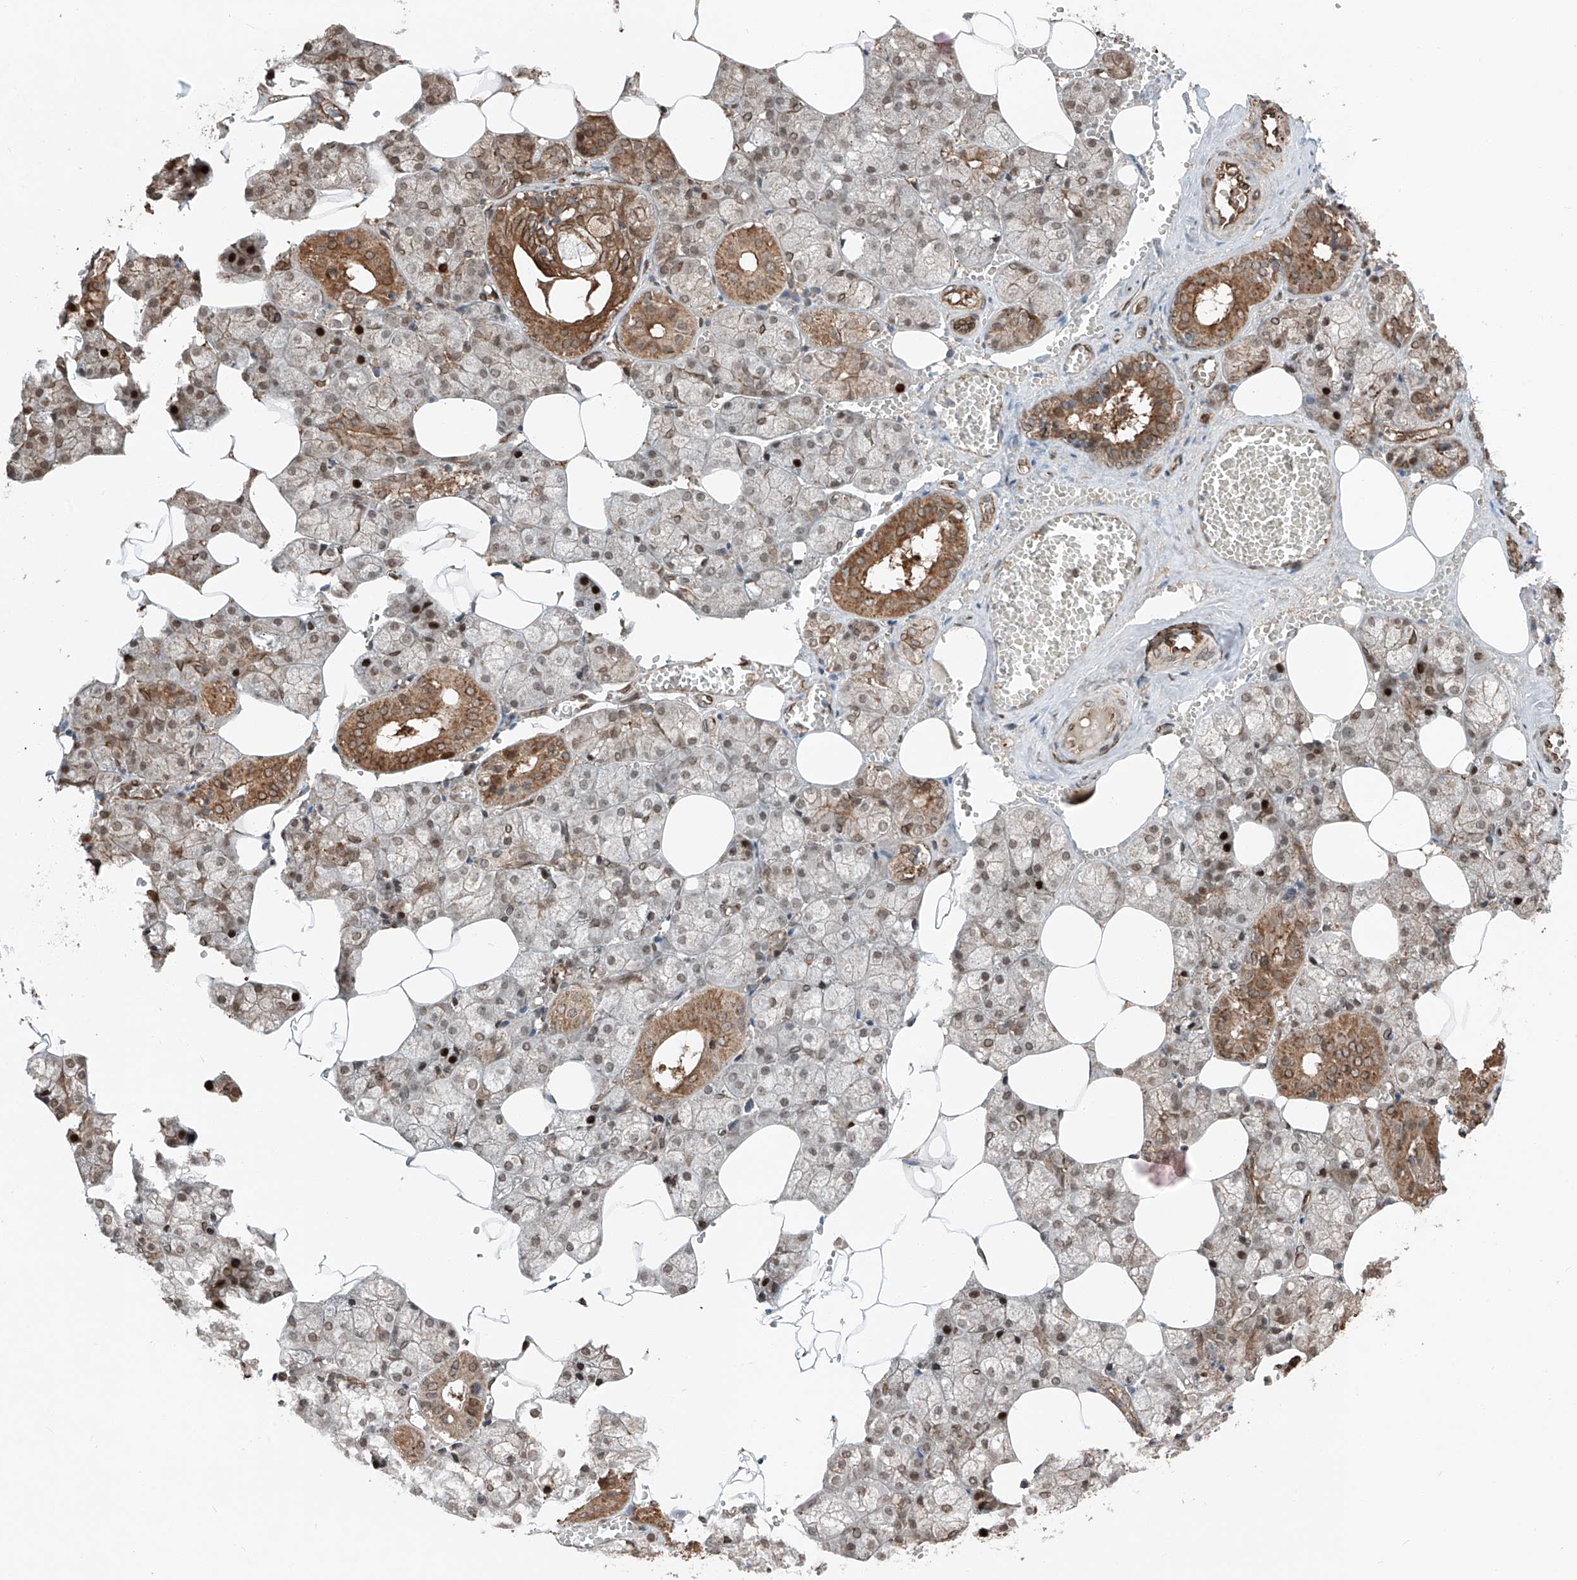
{"staining": {"intensity": "moderate", "quantity": "25%-75%", "location": "cytoplasmic/membranous,nuclear"}, "tissue": "salivary gland", "cell_type": "Glandular cells", "image_type": "normal", "snomed": [{"axis": "morphology", "description": "Normal tissue, NOS"}, {"axis": "topography", "description": "Salivary gland"}], "caption": "High-power microscopy captured an IHC photomicrograph of unremarkable salivary gland, revealing moderate cytoplasmic/membranous,nuclear expression in about 25%-75% of glandular cells.", "gene": "CEP162", "patient": {"sex": "male", "age": 62}}